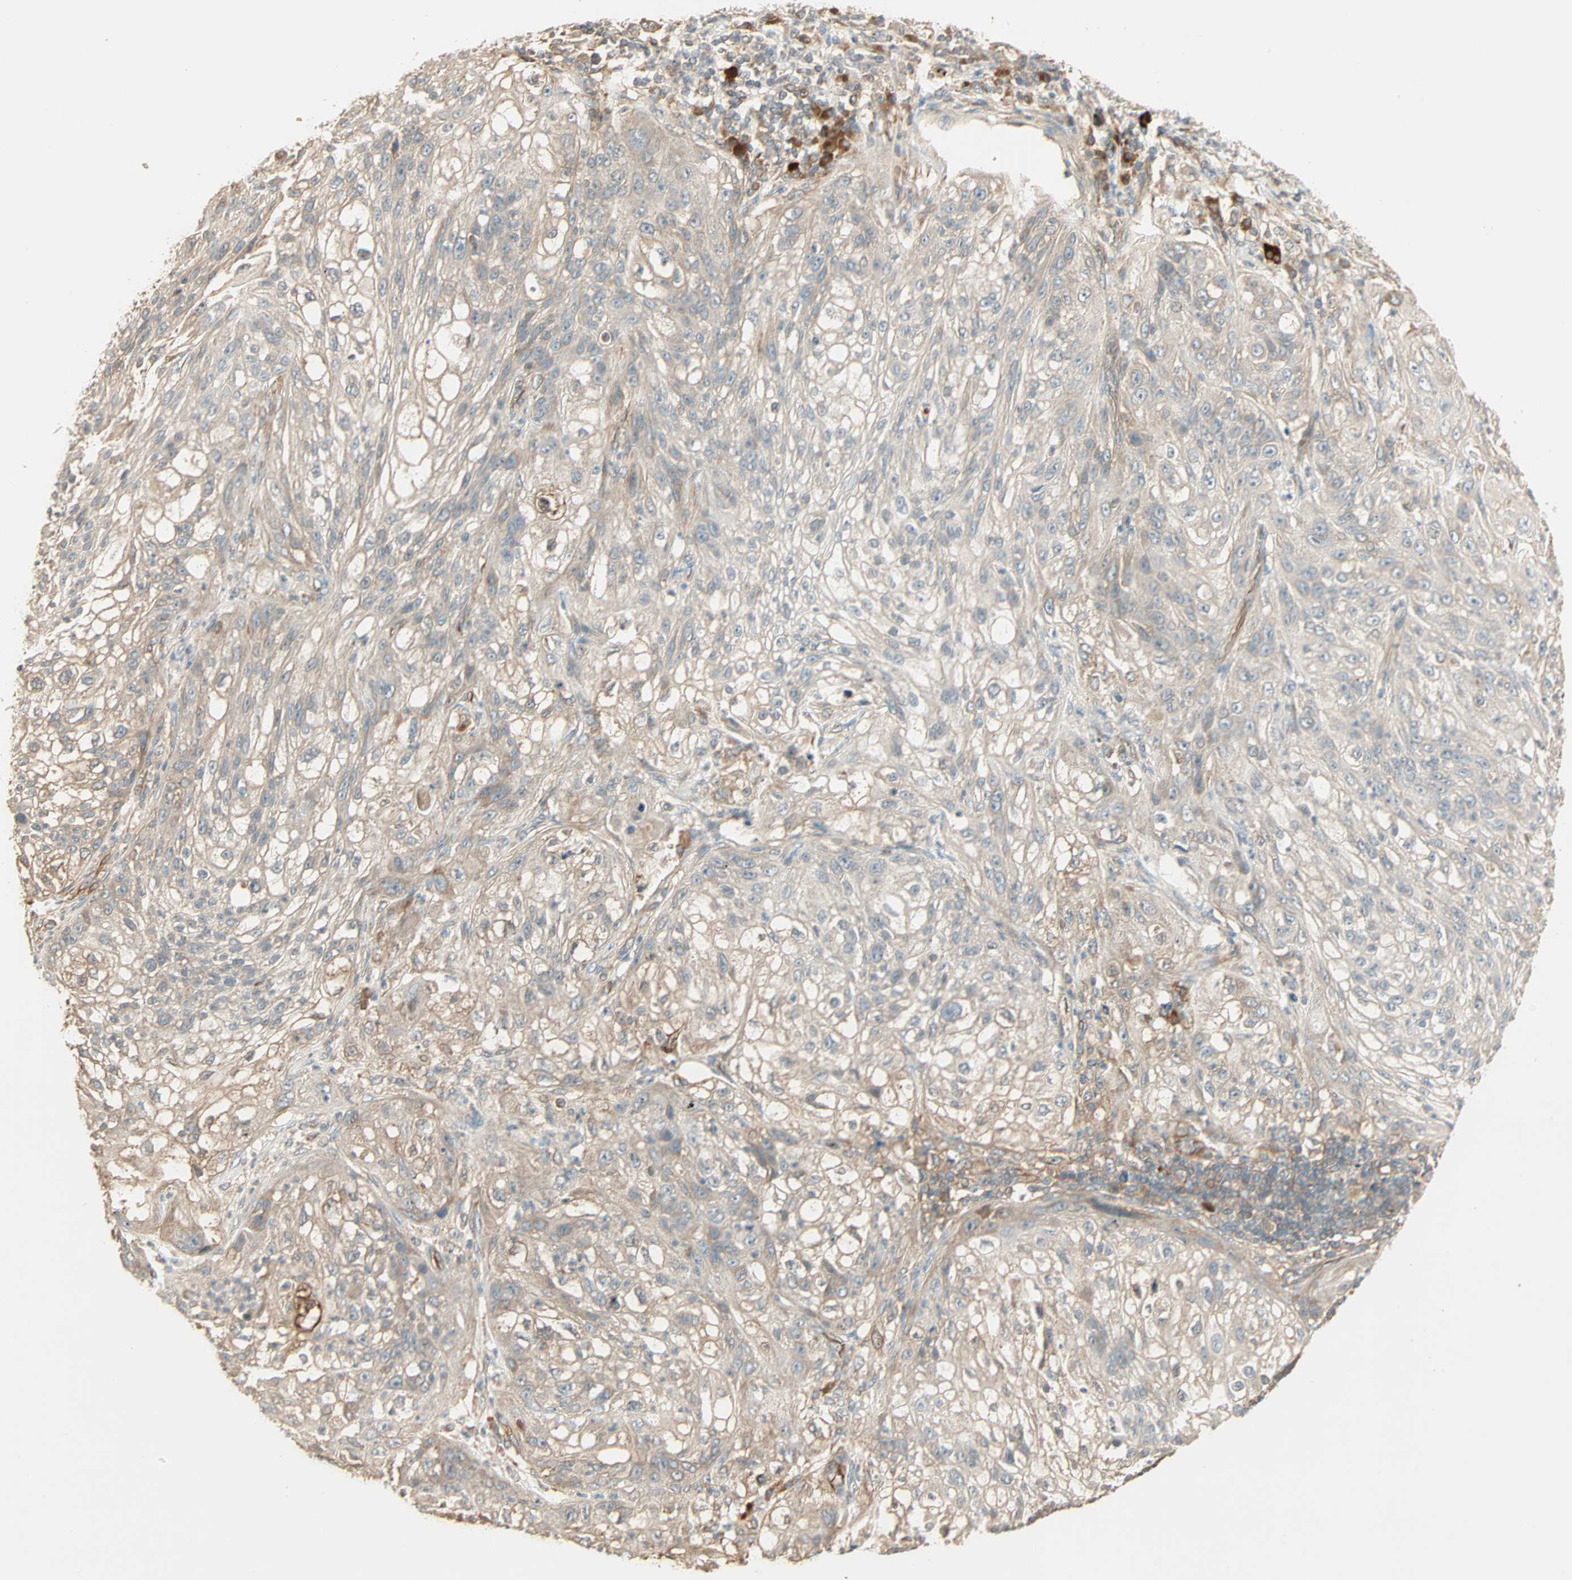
{"staining": {"intensity": "weak", "quantity": "25%-75%", "location": "cytoplasmic/membranous"}, "tissue": "lung cancer", "cell_type": "Tumor cells", "image_type": "cancer", "snomed": [{"axis": "morphology", "description": "Inflammation, NOS"}, {"axis": "morphology", "description": "Squamous cell carcinoma, NOS"}, {"axis": "topography", "description": "Lymph node"}, {"axis": "topography", "description": "Soft tissue"}, {"axis": "topography", "description": "Lung"}], "caption": "About 25%-75% of tumor cells in squamous cell carcinoma (lung) reveal weak cytoplasmic/membranous protein expression as visualized by brown immunohistochemical staining.", "gene": "GALK1", "patient": {"sex": "male", "age": 66}}